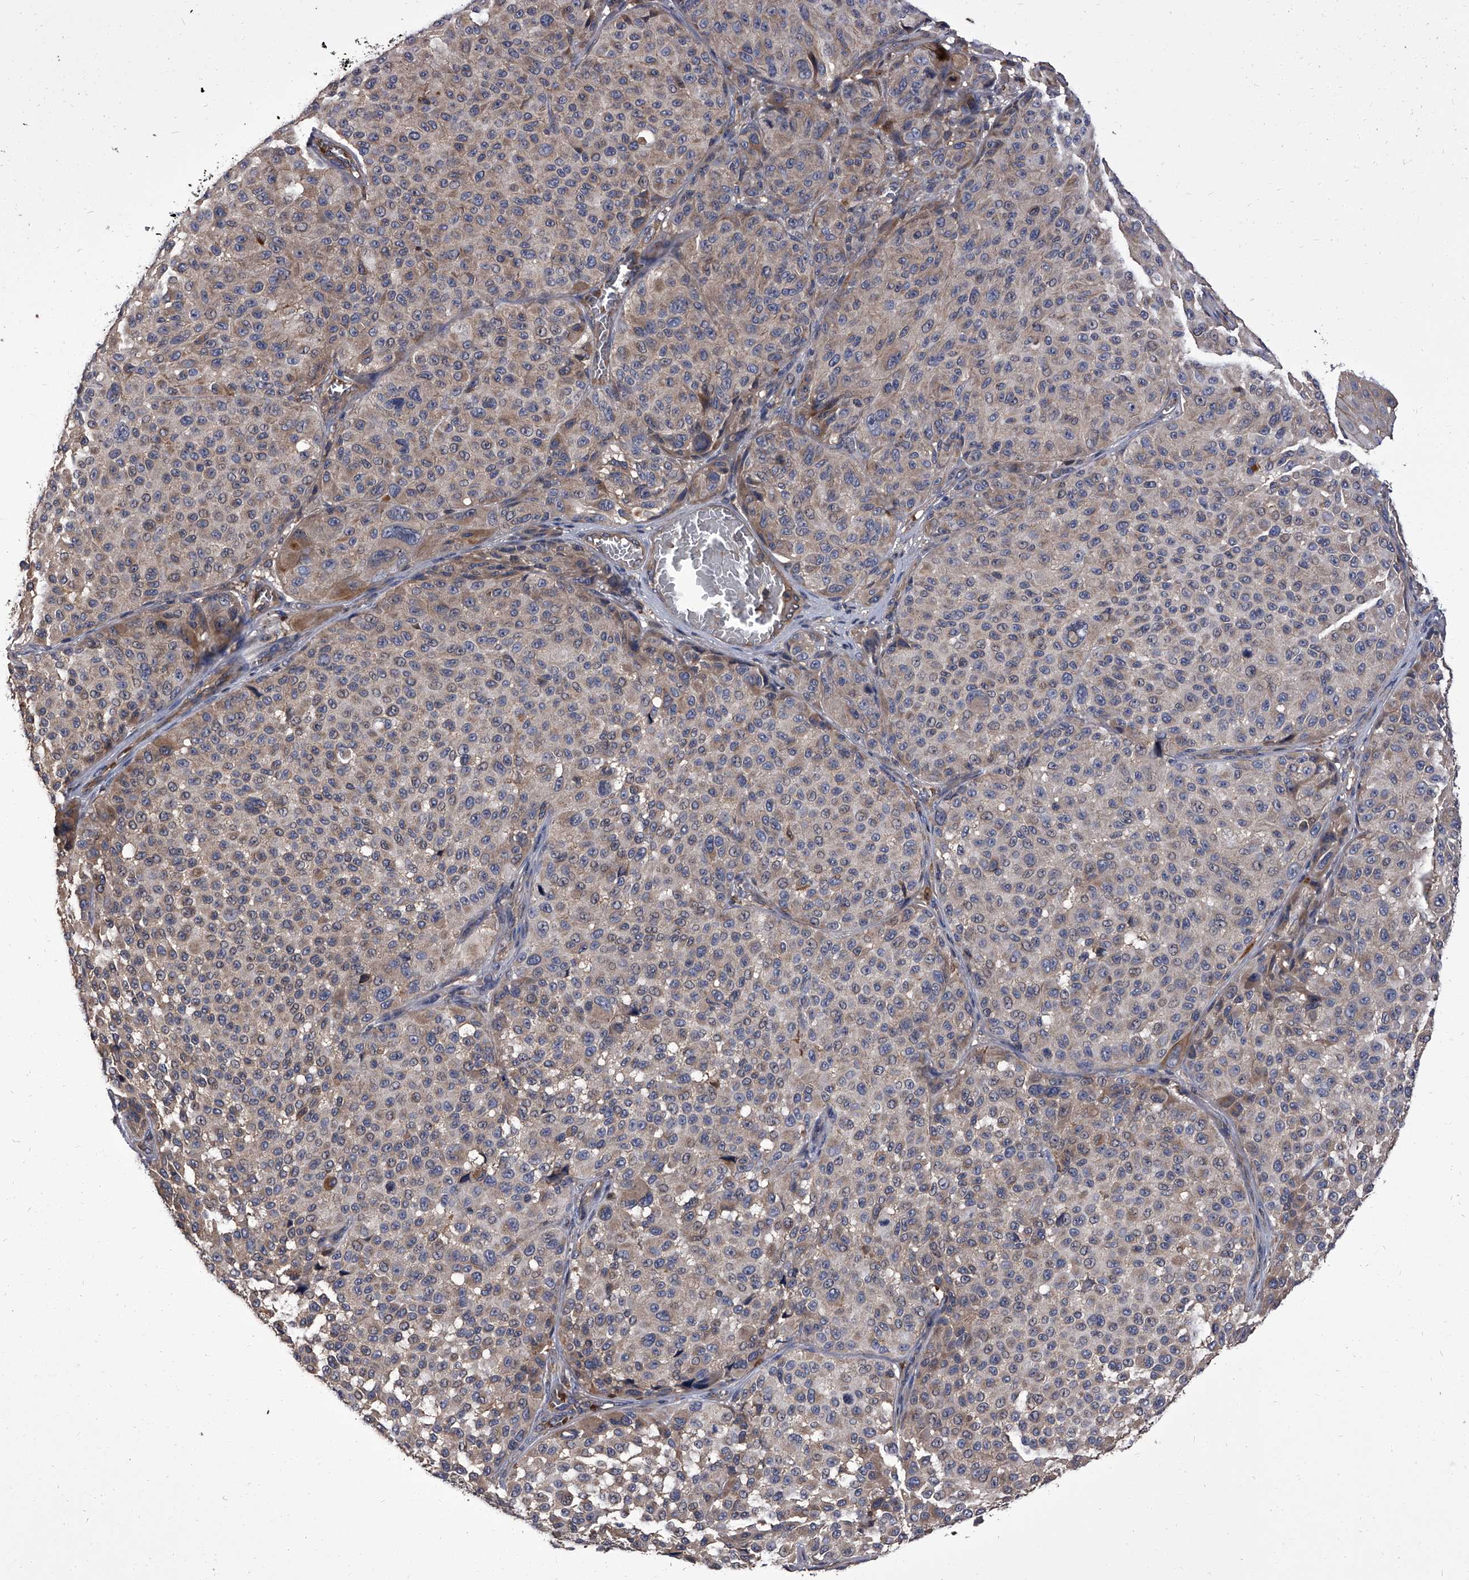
{"staining": {"intensity": "weak", "quantity": "25%-75%", "location": "cytoplasmic/membranous"}, "tissue": "melanoma", "cell_type": "Tumor cells", "image_type": "cancer", "snomed": [{"axis": "morphology", "description": "Malignant melanoma, NOS"}, {"axis": "topography", "description": "Skin"}], "caption": "Melanoma stained with DAB (3,3'-diaminobenzidine) IHC exhibits low levels of weak cytoplasmic/membranous staining in approximately 25%-75% of tumor cells. The protein of interest is stained brown, and the nuclei are stained in blue (DAB (3,3'-diaminobenzidine) IHC with brightfield microscopy, high magnification).", "gene": "STK36", "patient": {"sex": "male", "age": 83}}